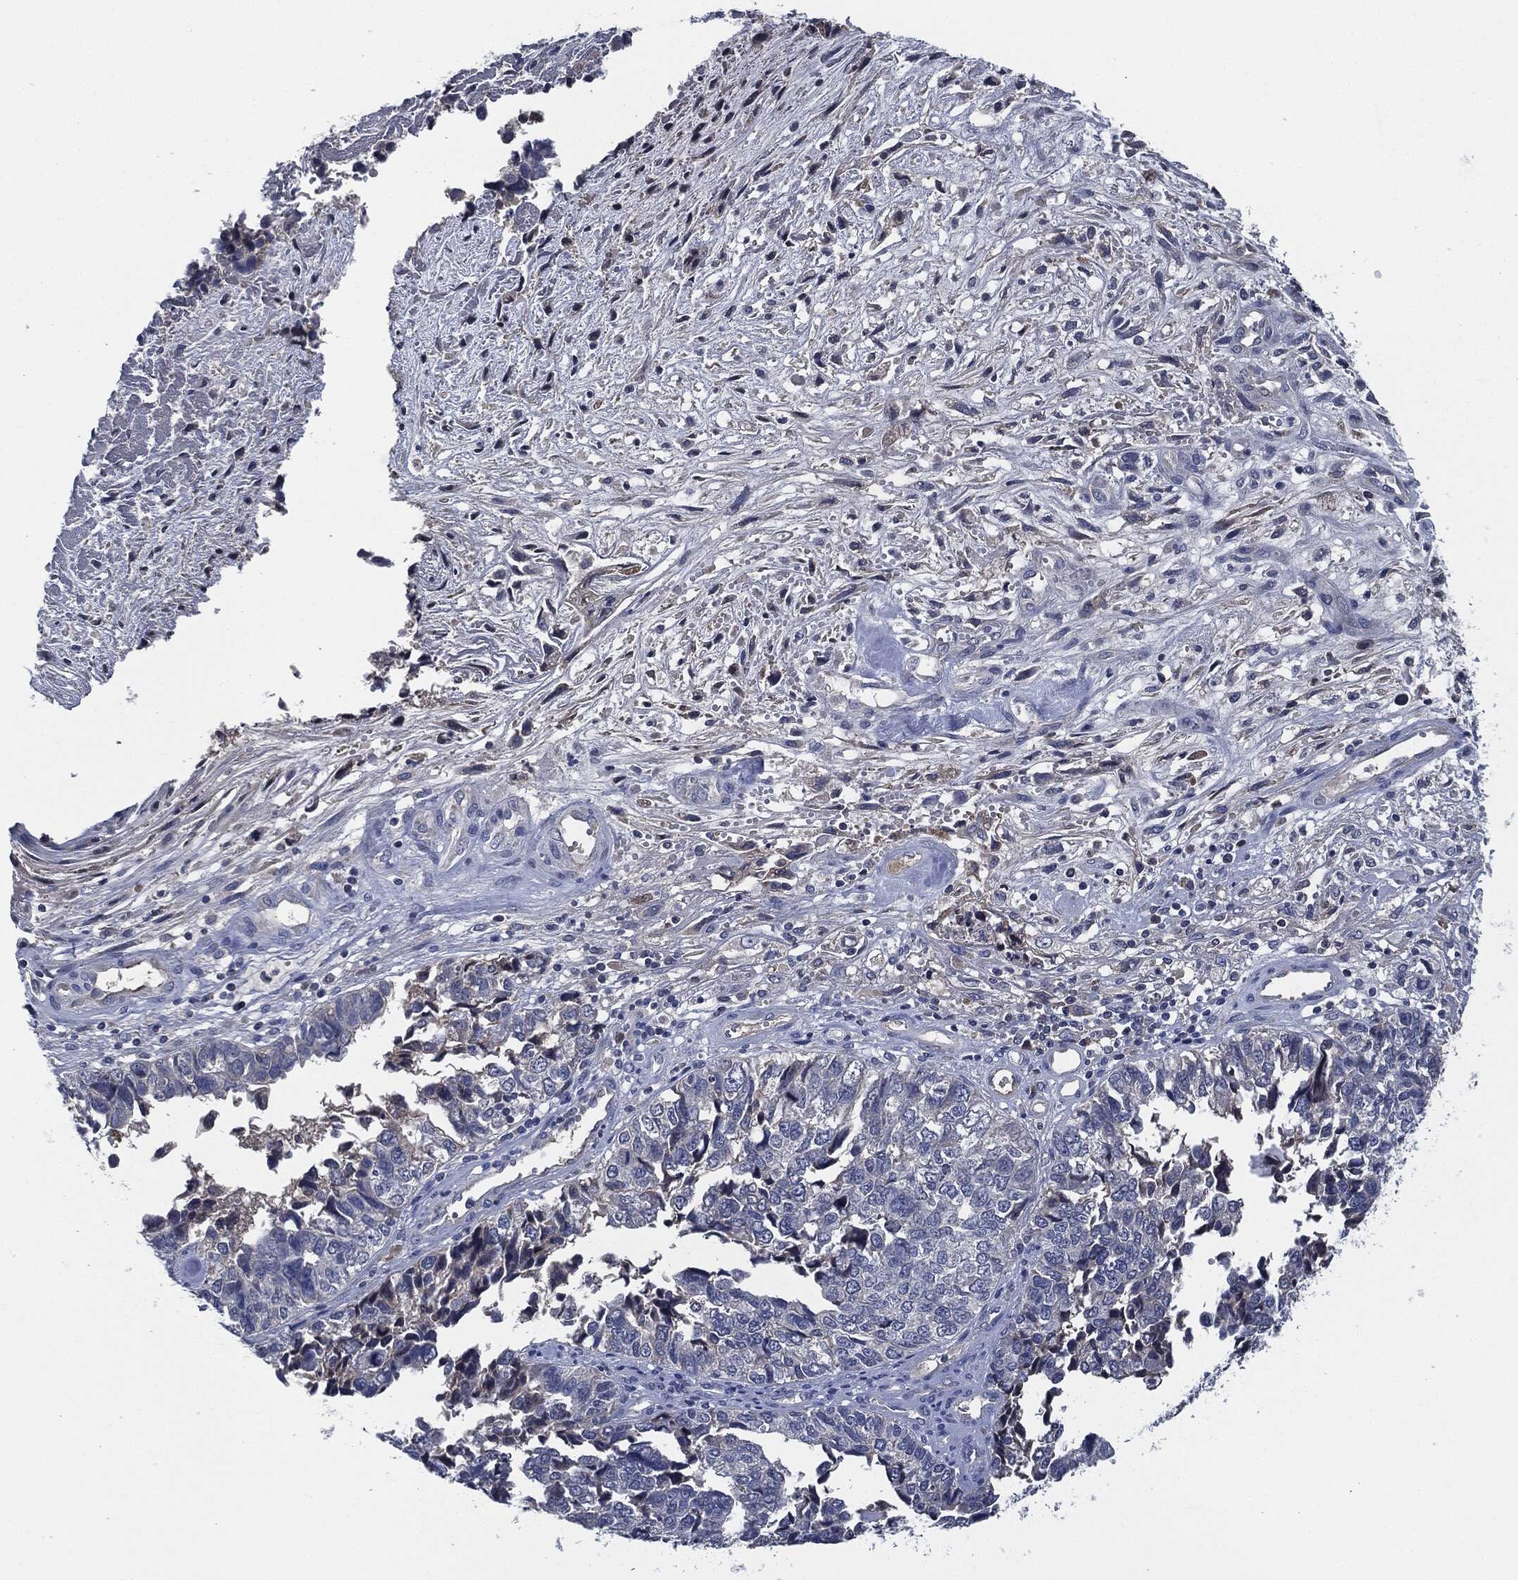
{"staining": {"intensity": "negative", "quantity": "none", "location": "none"}, "tissue": "cervical cancer", "cell_type": "Tumor cells", "image_type": "cancer", "snomed": [{"axis": "morphology", "description": "Squamous cell carcinoma, NOS"}, {"axis": "topography", "description": "Cervix"}], "caption": "A high-resolution image shows immunohistochemistry staining of squamous cell carcinoma (cervical), which reveals no significant staining in tumor cells. (DAB immunohistochemistry (IHC) with hematoxylin counter stain).", "gene": "IL2RG", "patient": {"sex": "female", "age": 63}}